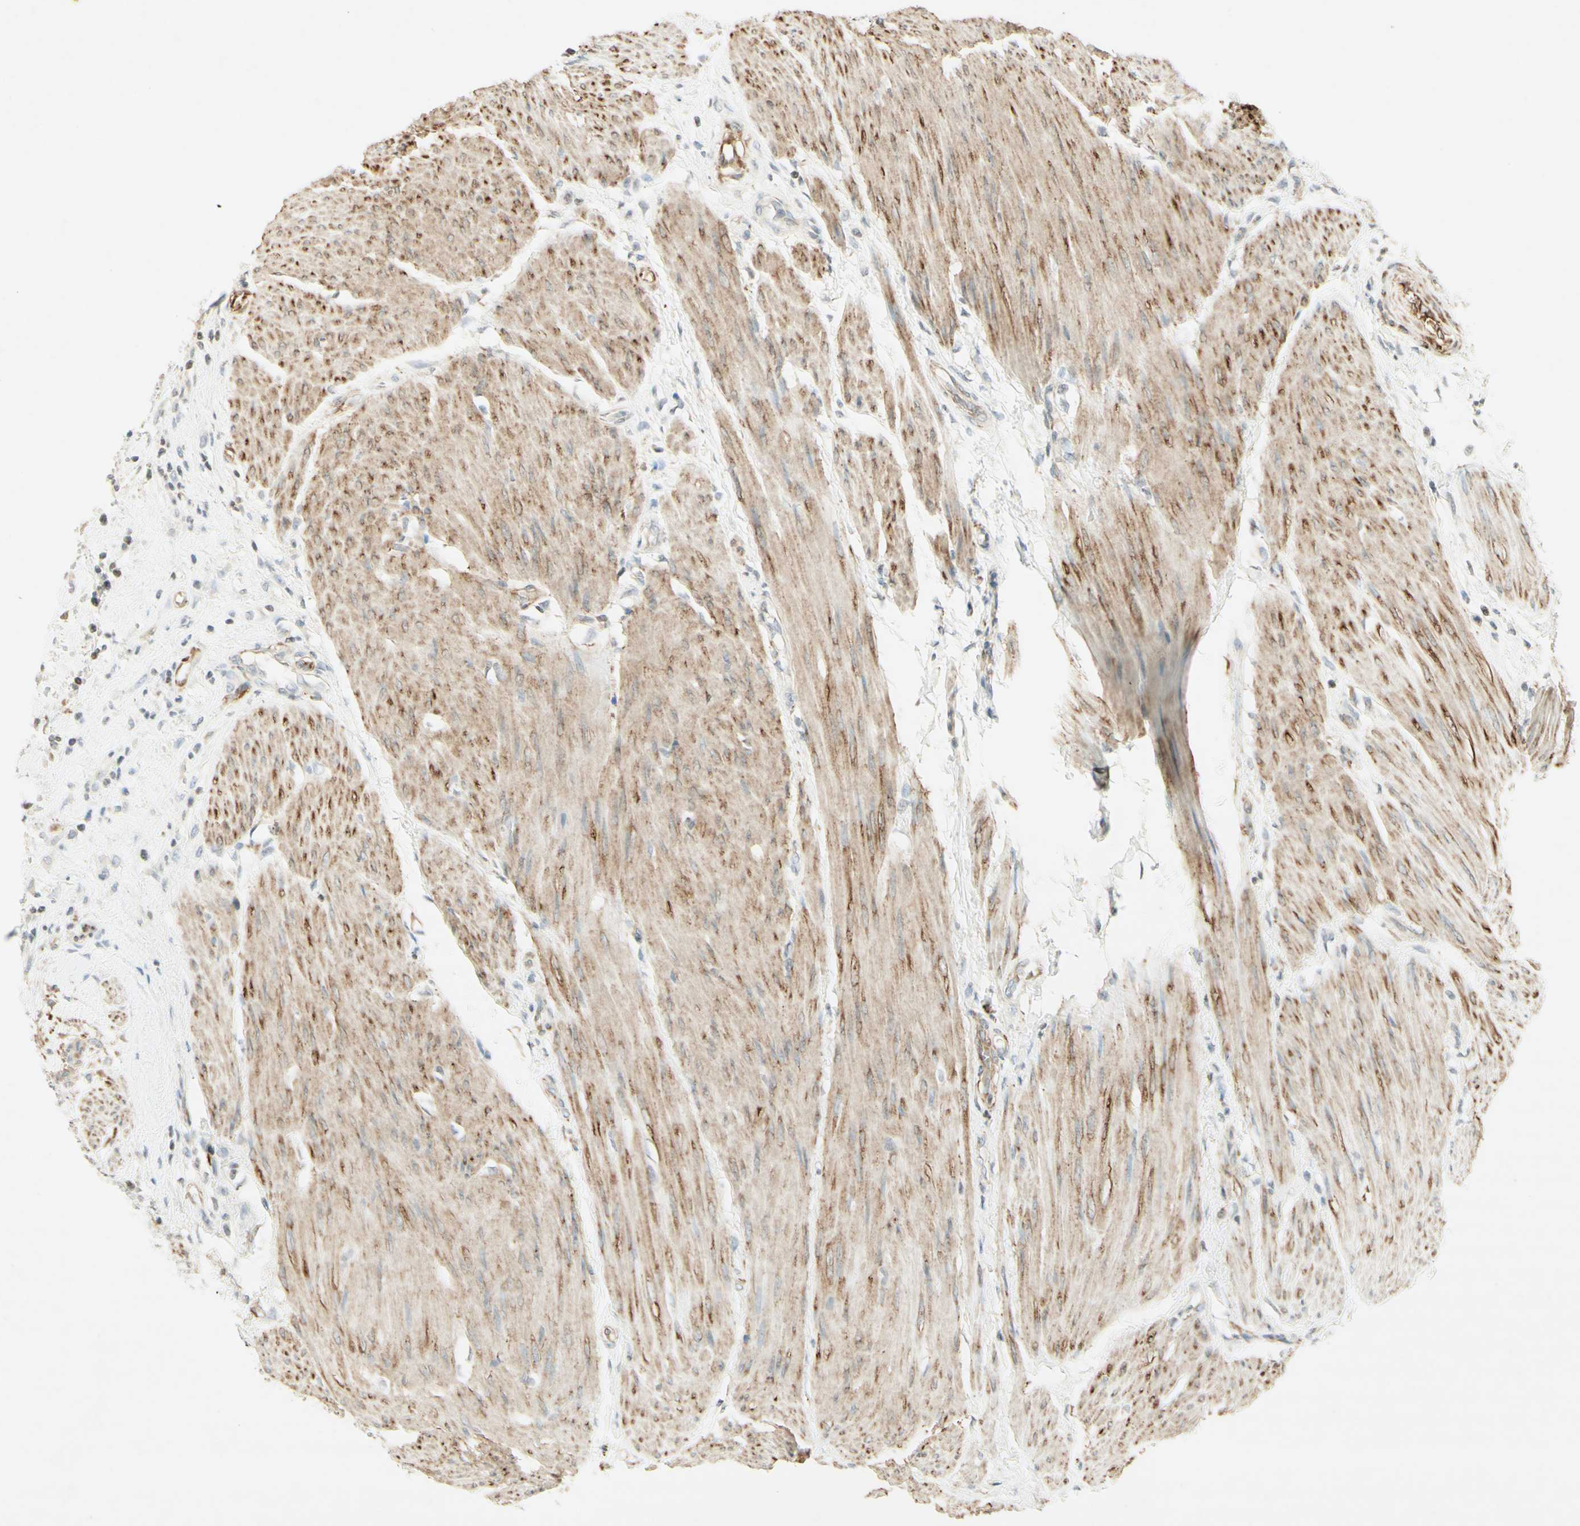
{"staining": {"intensity": "weak", "quantity": "<25%", "location": "cytoplasmic/membranous"}, "tissue": "urothelial cancer", "cell_type": "Tumor cells", "image_type": "cancer", "snomed": [{"axis": "morphology", "description": "Urothelial carcinoma, High grade"}, {"axis": "topography", "description": "Urinary bladder"}], "caption": "DAB (3,3'-diaminobenzidine) immunohistochemical staining of urothelial carcinoma (high-grade) displays no significant staining in tumor cells.", "gene": "MAP1B", "patient": {"sex": "male", "age": 35}}